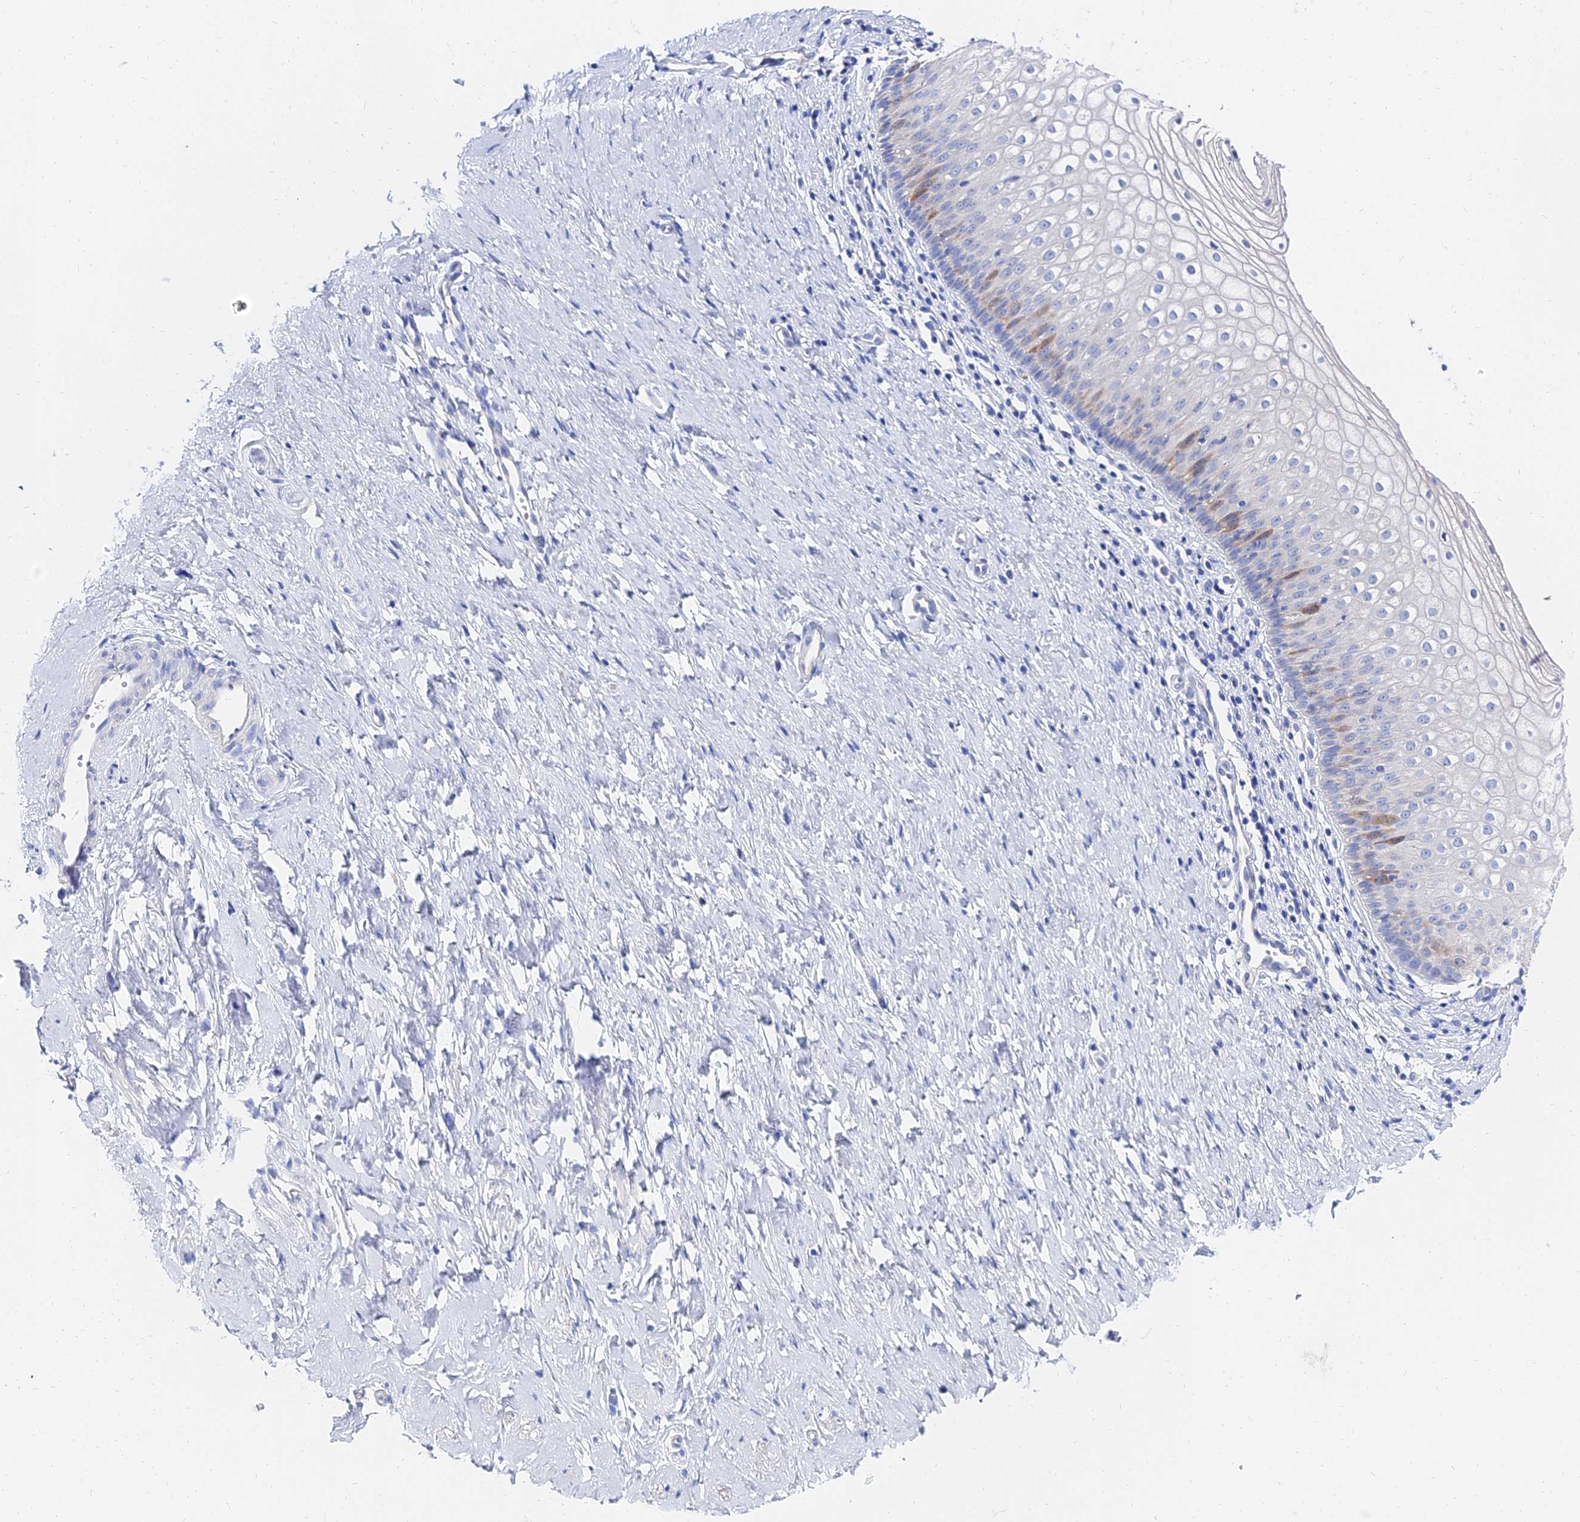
{"staining": {"intensity": "moderate", "quantity": "<25%", "location": "cytoplasmic/membranous"}, "tissue": "vagina", "cell_type": "Squamous epithelial cells", "image_type": "normal", "snomed": [{"axis": "morphology", "description": "Normal tissue, NOS"}, {"axis": "topography", "description": "Vagina"}], "caption": "A brown stain labels moderate cytoplasmic/membranous positivity of a protein in squamous epithelial cells of unremarkable human vagina. Nuclei are stained in blue.", "gene": "PTTG1", "patient": {"sex": "female", "age": 60}}